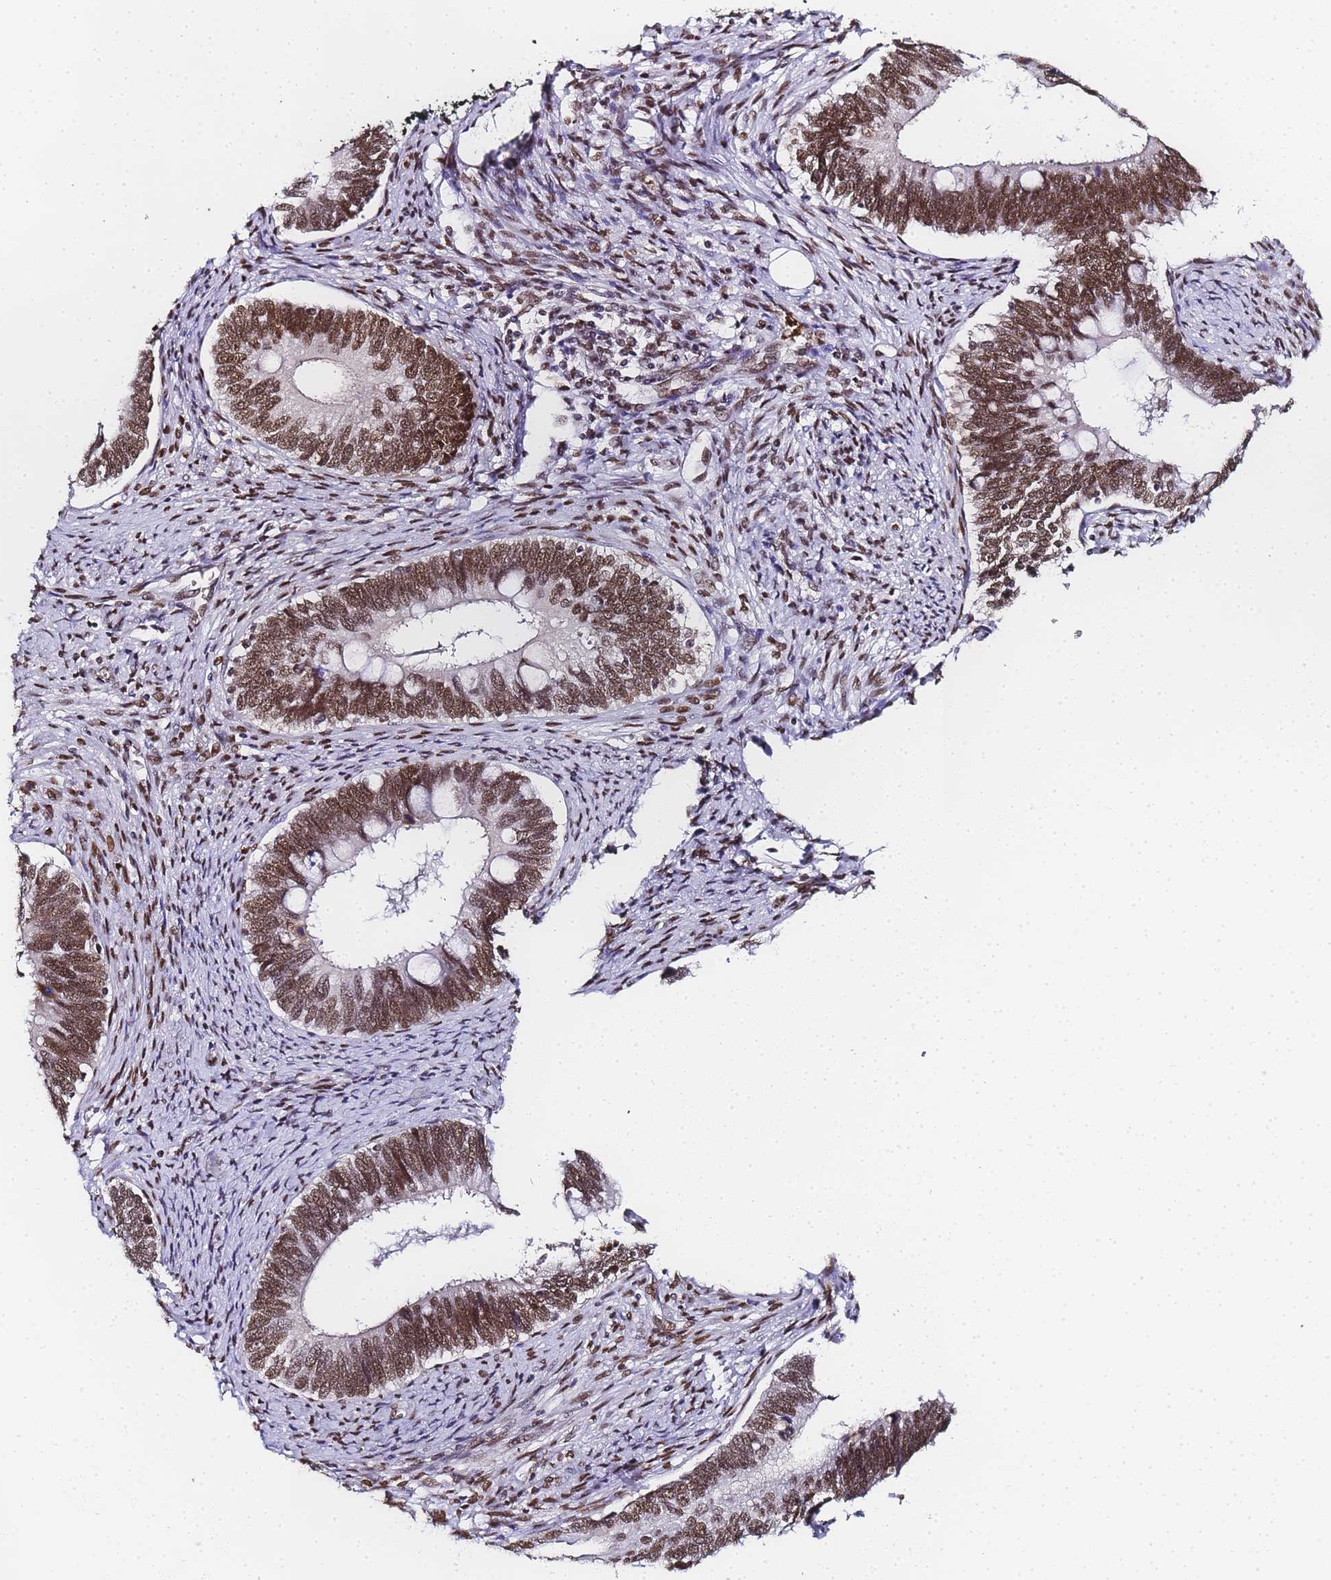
{"staining": {"intensity": "strong", "quantity": ">75%", "location": "nuclear"}, "tissue": "cervical cancer", "cell_type": "Tumor cells", "image_type": "cancer", "snomed": [{"axis": "morphology", "description": "Adenocarcinoma, NOS"}, {"axis": "topography", "description": "Cervix"}], "caption": "A brown stain labels strong nuclear positivity of a protein in cervical cancer tumor cells.", "gene": "POLR1A", "patient": {"sex": "female", "age": 42}}